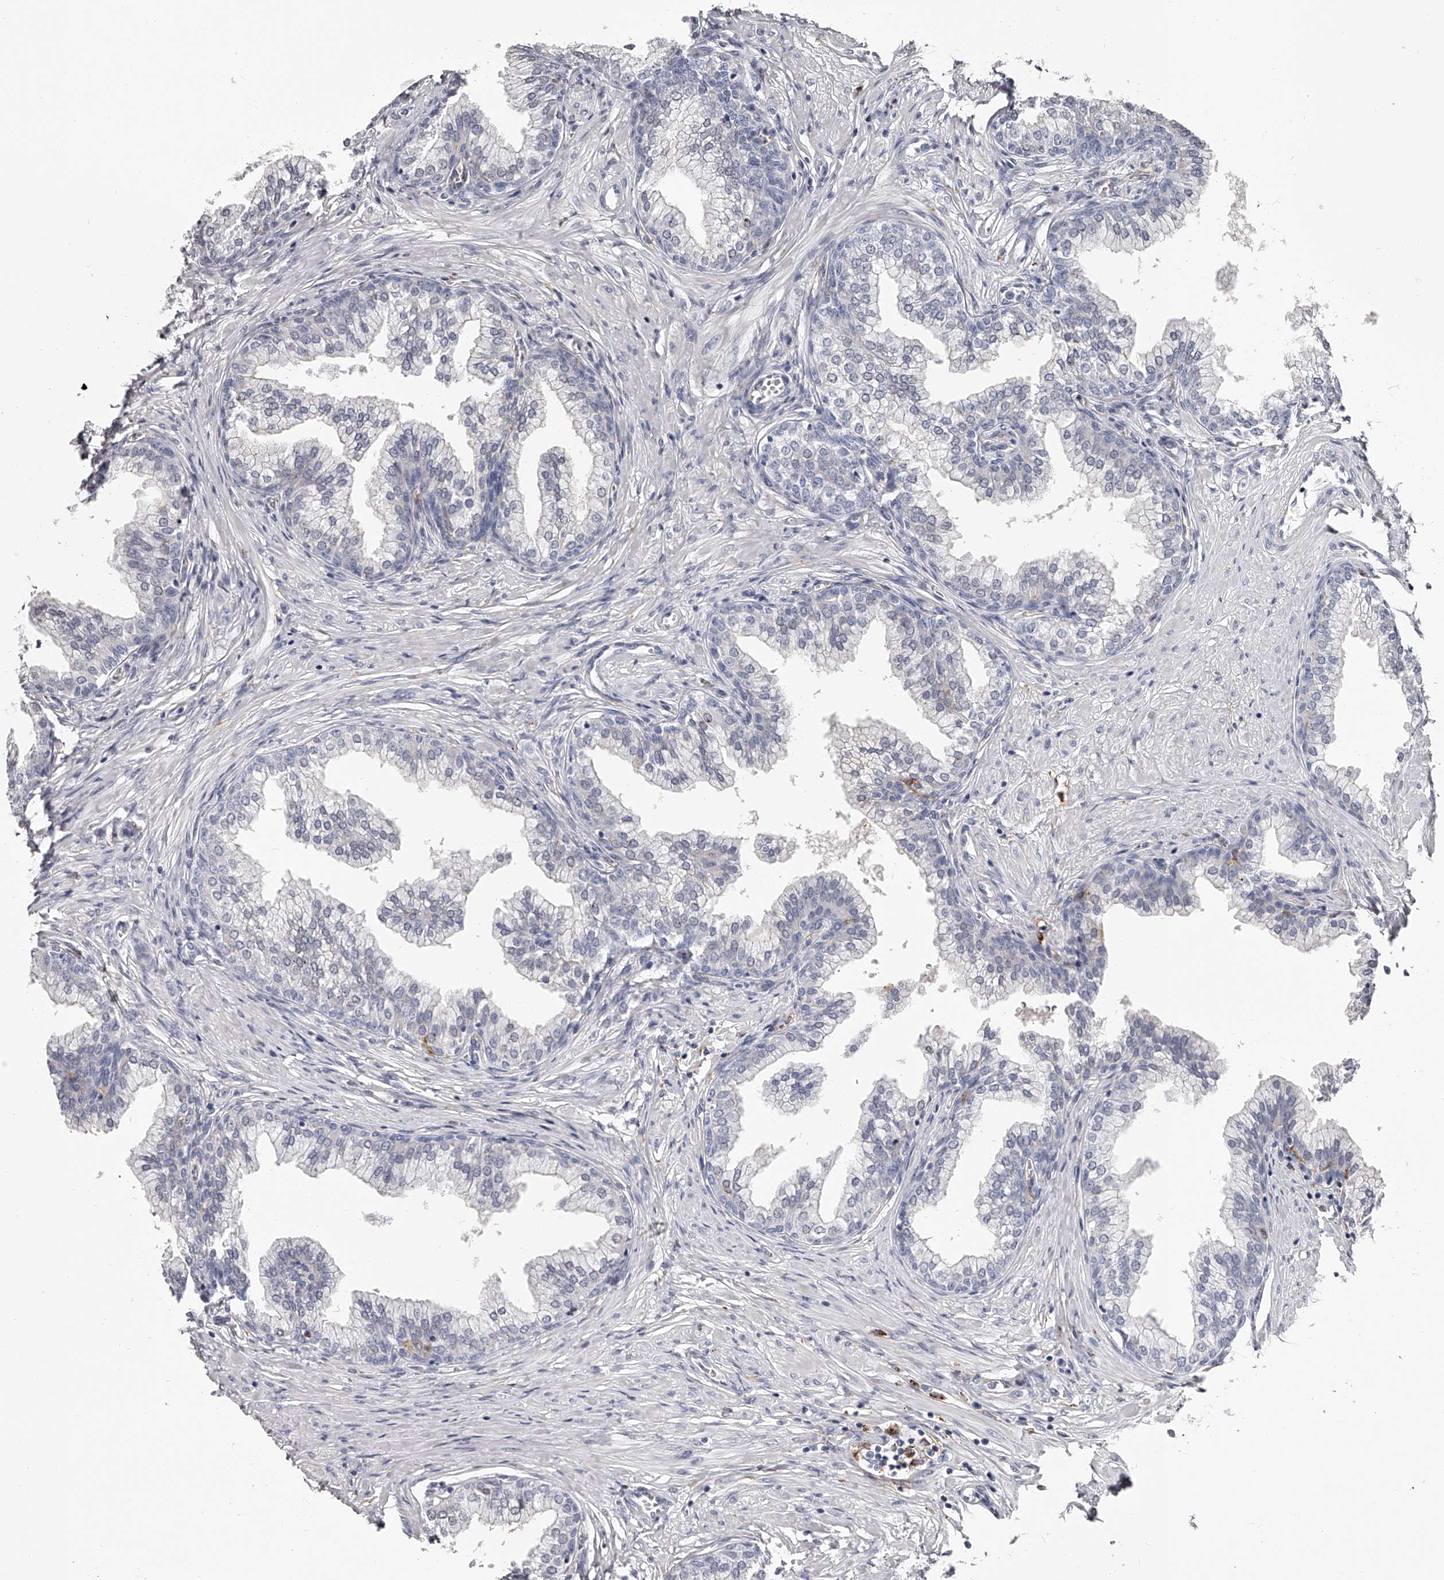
{"staining": {"intensity": "negative", "quantity": "none", "location": "none"}, "tissue": "prostate", "cell_type": "Glandular cells", "image_type": "normal", "snomed": [{"axis": "morphology", "description": "Normal tissue, NOS"}, {"axis": "morphology", "description": "Urothelial carcinoma, Low grade"}, {"axis": "topography", "description": "Urinary bladder"}, {"axis": "topography", "description": "Prostate"}], "caption": "IHC of benign human prostate demonstrates no staining in glandular cells. (DAB immunohistochemistry (IHC) with hematoxylin counter stain).", "gene": "PACSIN1", "patient": {"sex": "male", "age": 60}}